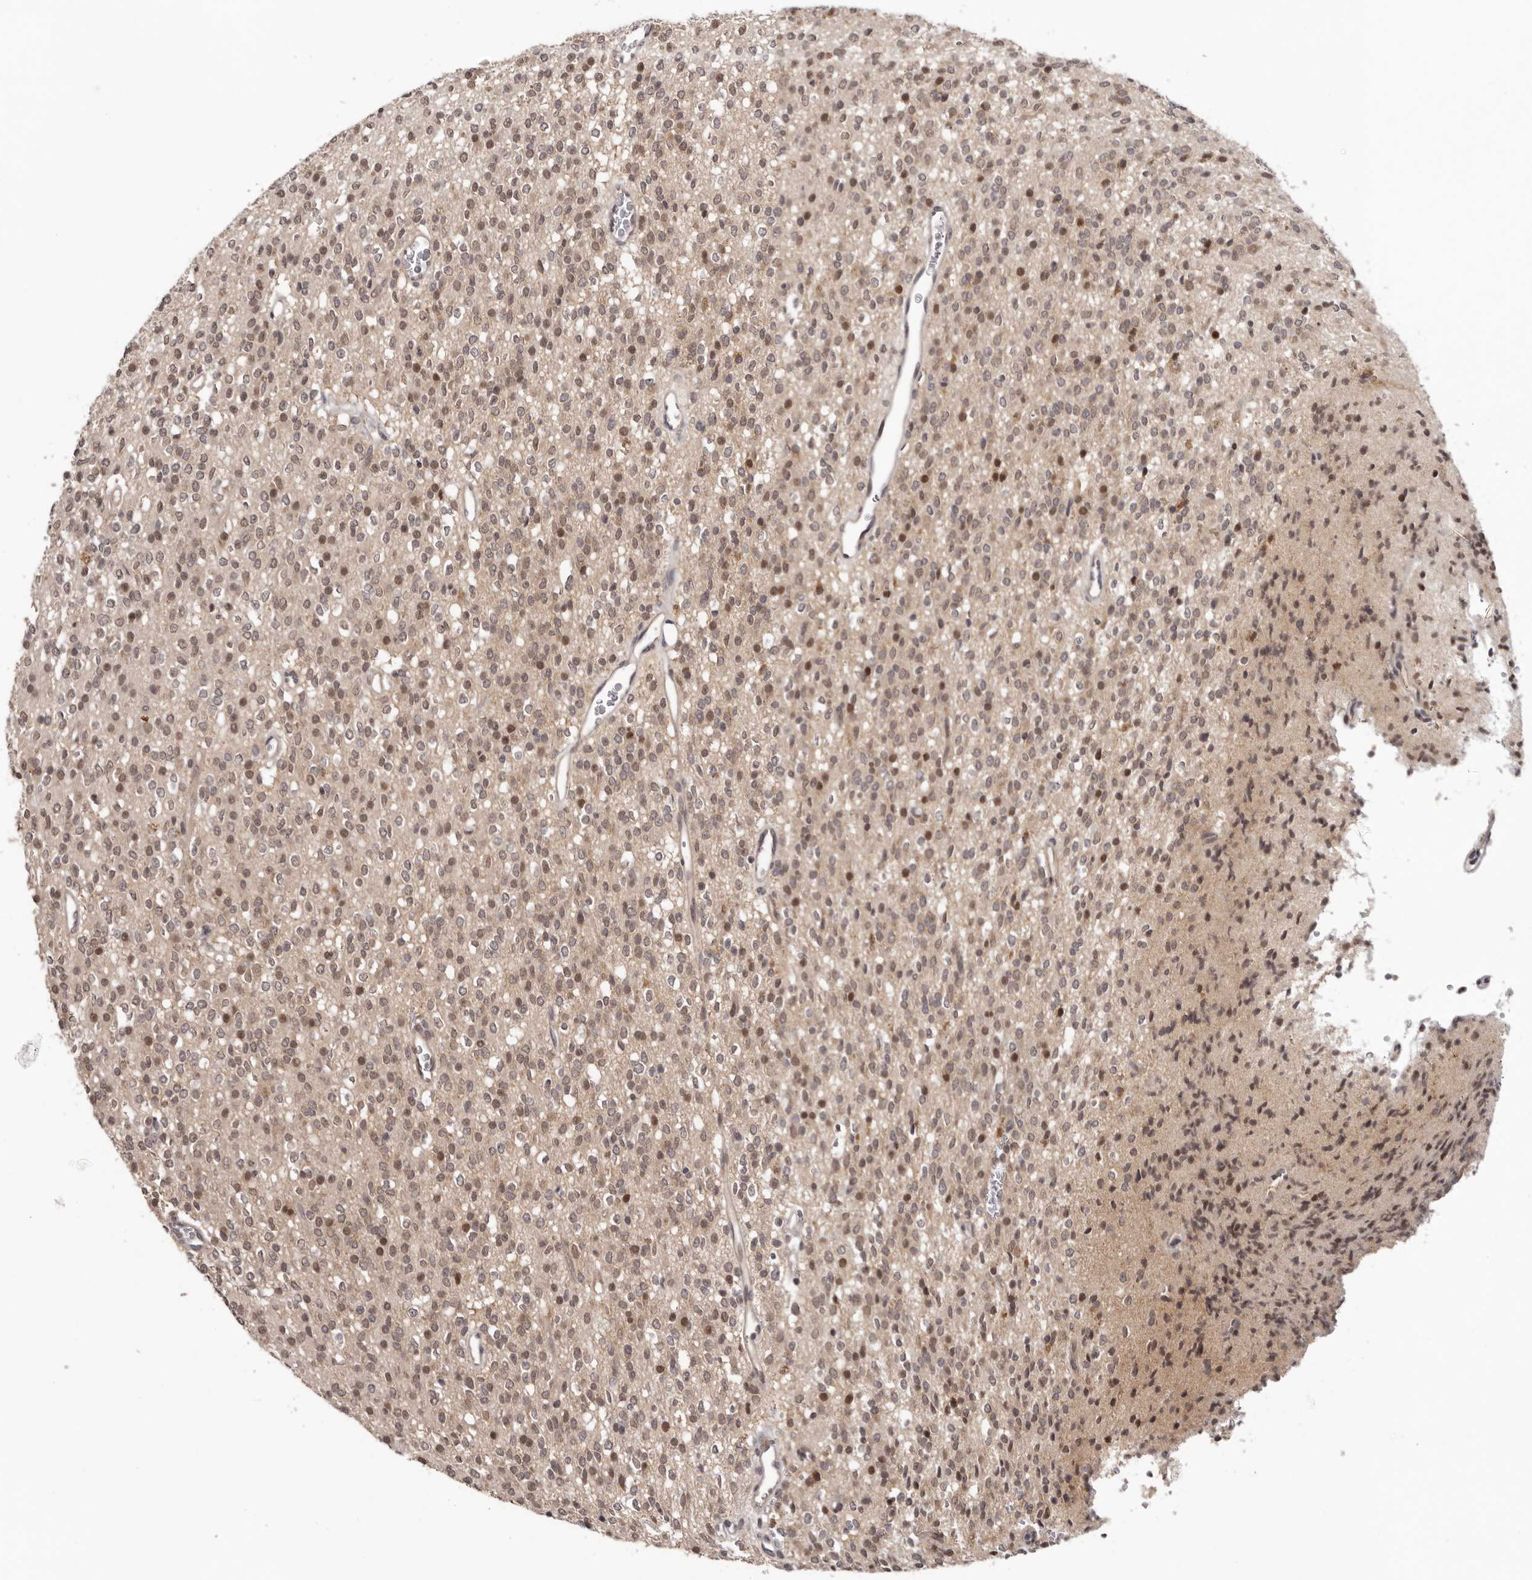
{"staining": {"intensity": "moderate", "quantity": ">75%", "location": "cytoplasmic/membranous,nuclear"}, "tissue": "glioma", "cell_type": "Tumor cells", "image_type": "cancer", "snomed": [{"axis": "morphology", "description": "Glioma, malignant, High grade"}, {"axis": "topography", "description": "Brain"}], "caption": "The micrograph reveals staining of glioma, revealing moderate cytoplasmic/membranous and nuclear protein staining (brown color) within tumor cells.", "gene": "TBX5", "patient": {"sex": "male", "age": 34}}